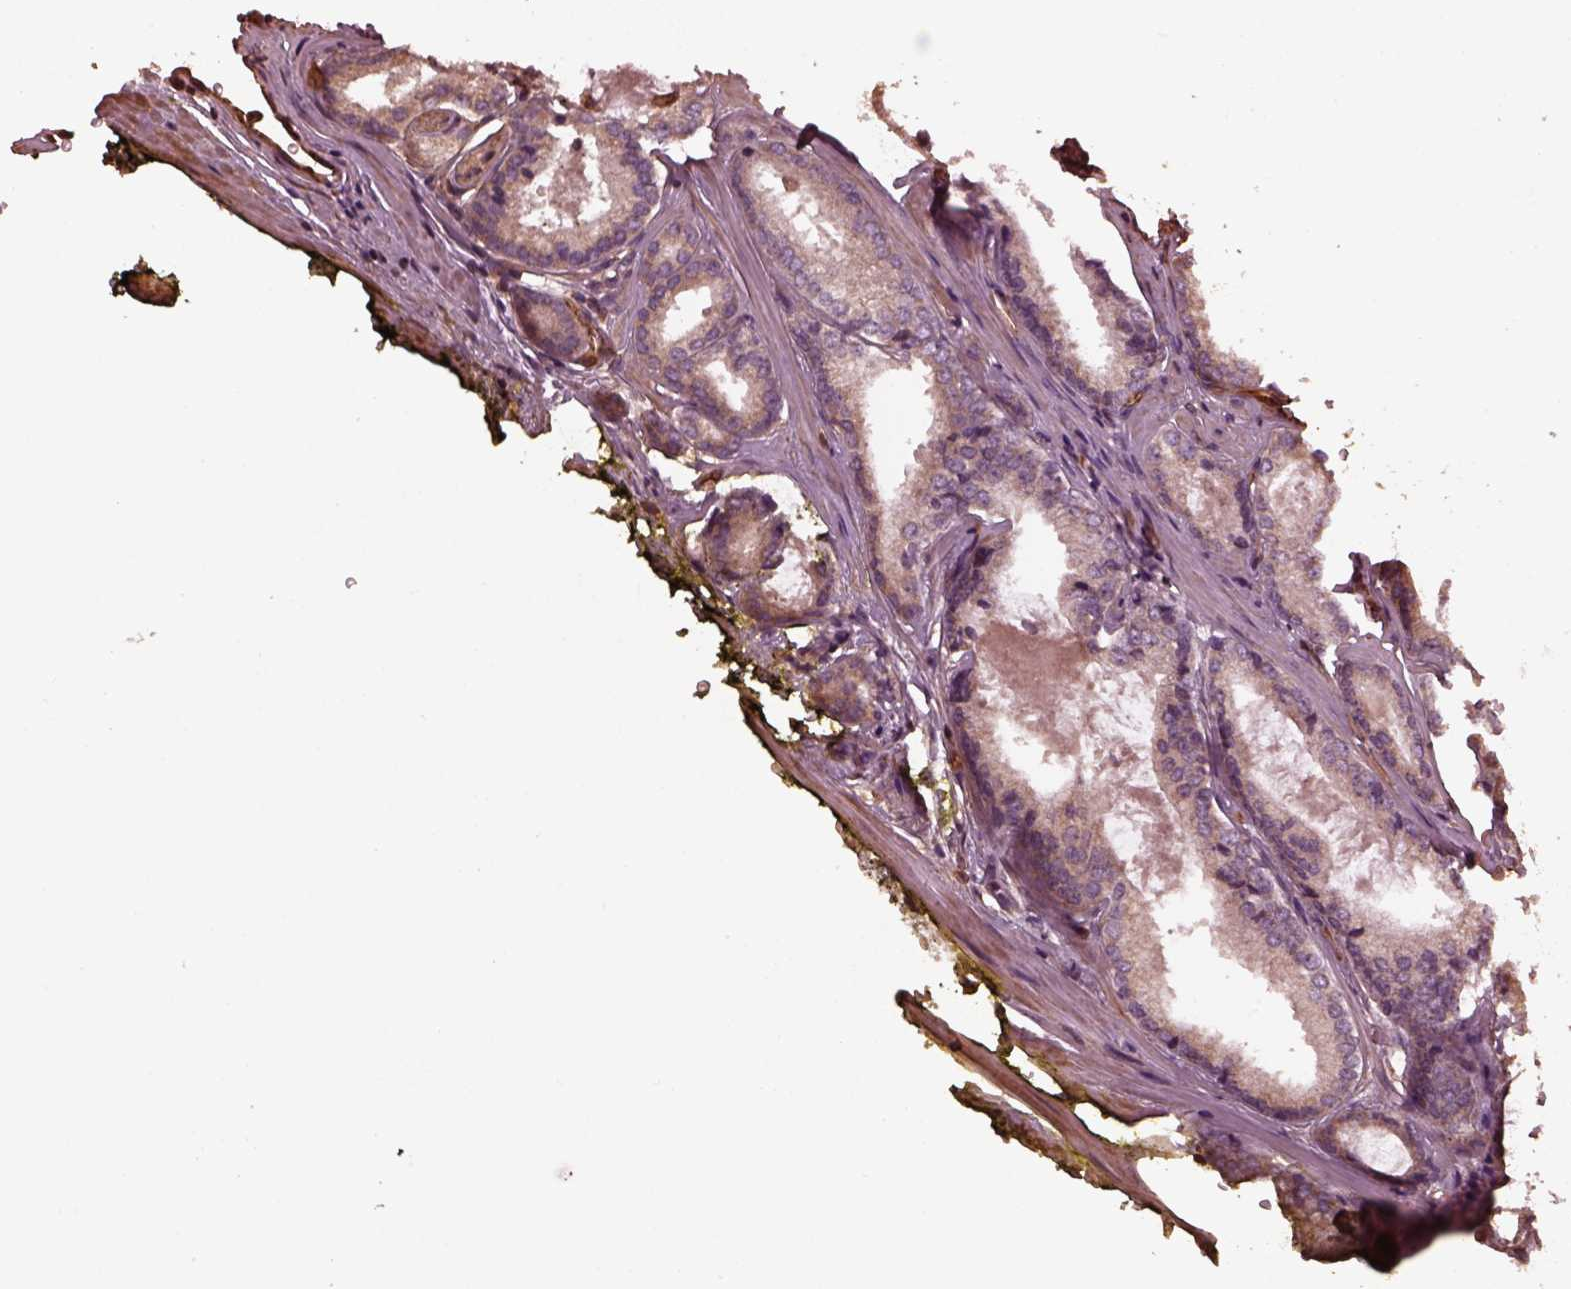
{"staining": {"intensity": "negative", "quantity": "none", "location": "none"}, "tissue": "prostate cancer", "cell_type": "Tumor cells", "image_type": "cancer", "snomed": [{"axis": "morphology", "description": "Adenocarcinoma, Low grade"}, {"axis": "topography", "description": "Prostate"}], "caption": "There is no significant staining in tumor cells of low-grade adenocarcinoma (prostate).", "gene": "GTPBP1", "patient": {"sex": "male", "age": 56}}